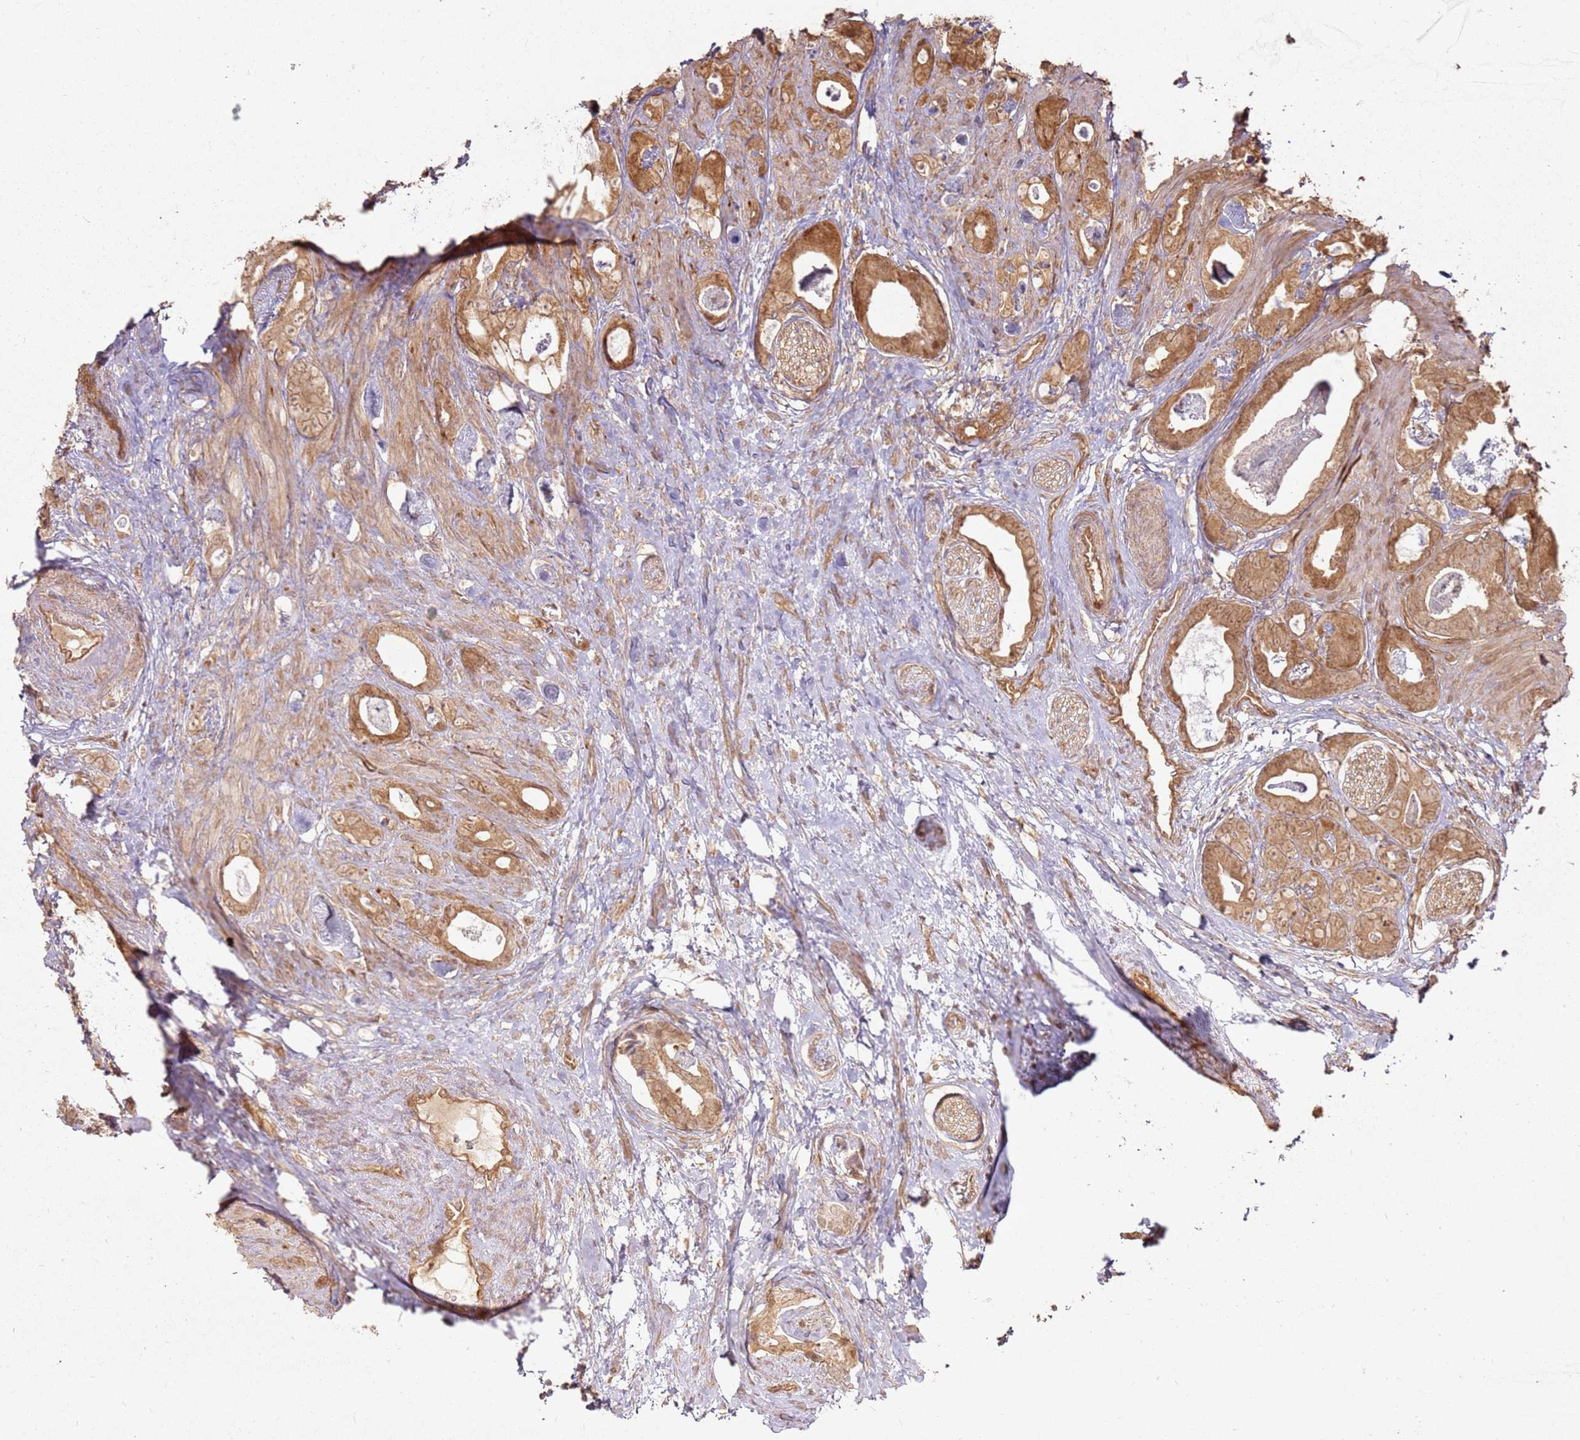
{"staining": {"intensity": "moderate", "quantity": ">75%", "location": "cytoplasmic/membranous"}, "tissue": "prostate cancer", "cell_type": "Tumor cells", "image_type": "cancer", "snomed": [{"axis": "morphology", "description": "Adenocarcinoma, Low grade"}, {"axis": "topography", "description": "Prostate"}], "caption": "Brown immunohistochemical staining in prostate adenocarcinoma (low-grade) shows moderate cytoplasmic/membranous staining in about >75% of tumor cells. (Stains: DAB (3,3'-diaminobenzidine) in brown, nuclei in blue, Microscopy: brightfield microscopy at high magnification).", "gene": "ZNF776", "patient": {"sex": "male", "age": 63}}